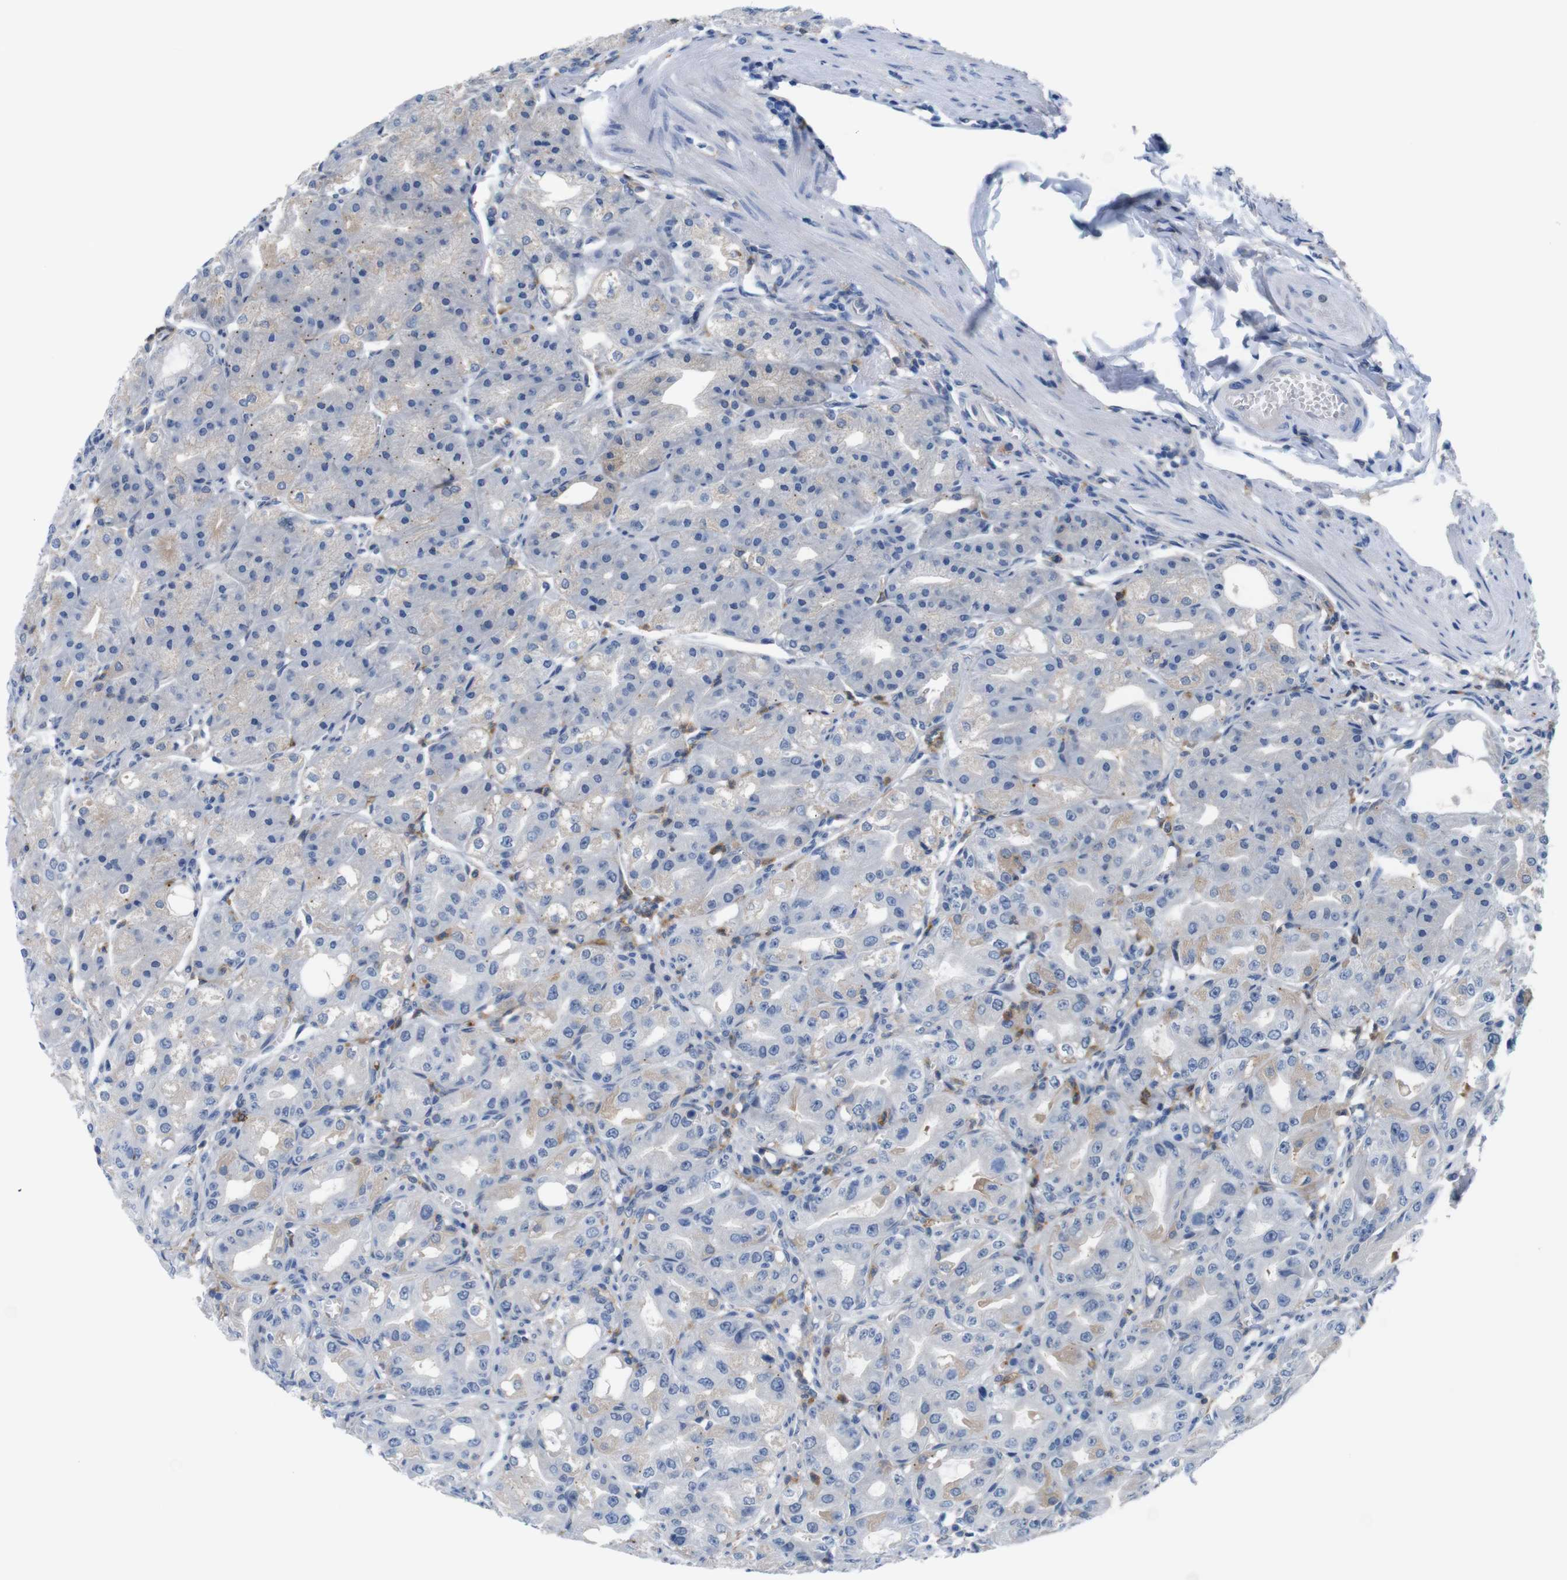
{"staining": {"intensity": "weak", "quantity": "<25%", "location": "cytoplasmic/membranous"}, "tissue": "stomach", "cell_type": "Glandular cells", "image_type": "normal", "snomed": [{"axis": "morphology", "description": "Normal tissue, NOS"}, {"axis": "topography", "description": "Stomach, lower"}], "caption": "Immunohistochemistry (IHC) micrograph of normal stomach stained for a protein (brown), which displays no expression in glandular cells.", "gene": "CD300C", "patient": {"sex": "male", "age": 71}}